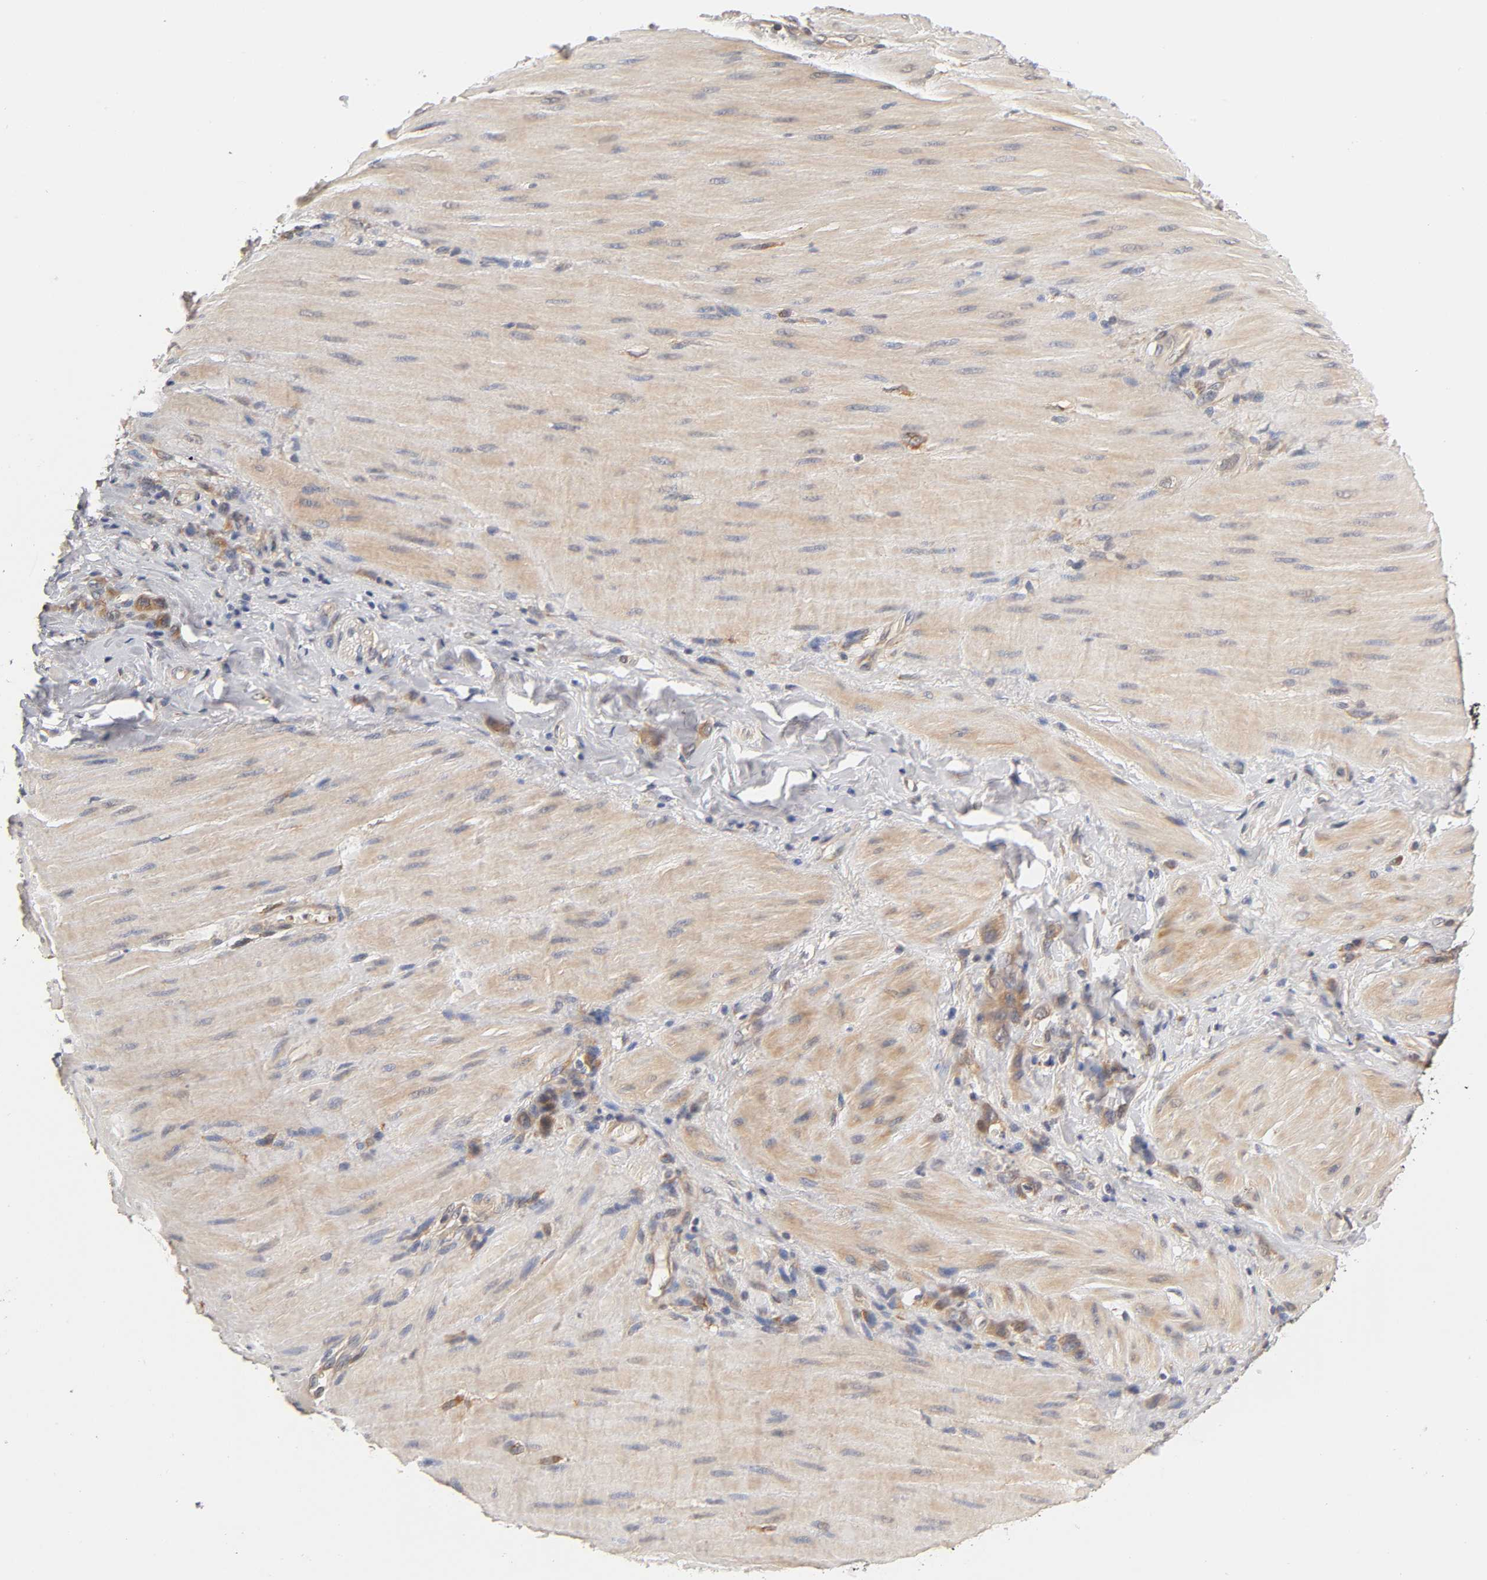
{"staining": {"intensity": "moderate", "quantity": ">75%", "location": "cytoplasmic/membranous"}, "tissue": "stomach cancer", "cell_type": "Tumor cells", "image_type": "cancer", "snomed": [{"axis": "morphology", "description": "Adenocarcinoma, NOS"}, {"axis": "topography", "description": "Stomach"}], "caption": "Immunohistochemical staining of human stomach cancer (adenocarcinoma) reveals medium levels of moderate cytoplasmic/membranous protein expression in about >75% of tumor cells. The staining was performed using DAB (3,3'-diaminobenzidine) to visualize the protein expression in brown, while the nuclei were stained in blue with hematoxylin (Magnification: 20x).", "gene": "PDE5A", "patient": {"sex": "male", "age": 82}}